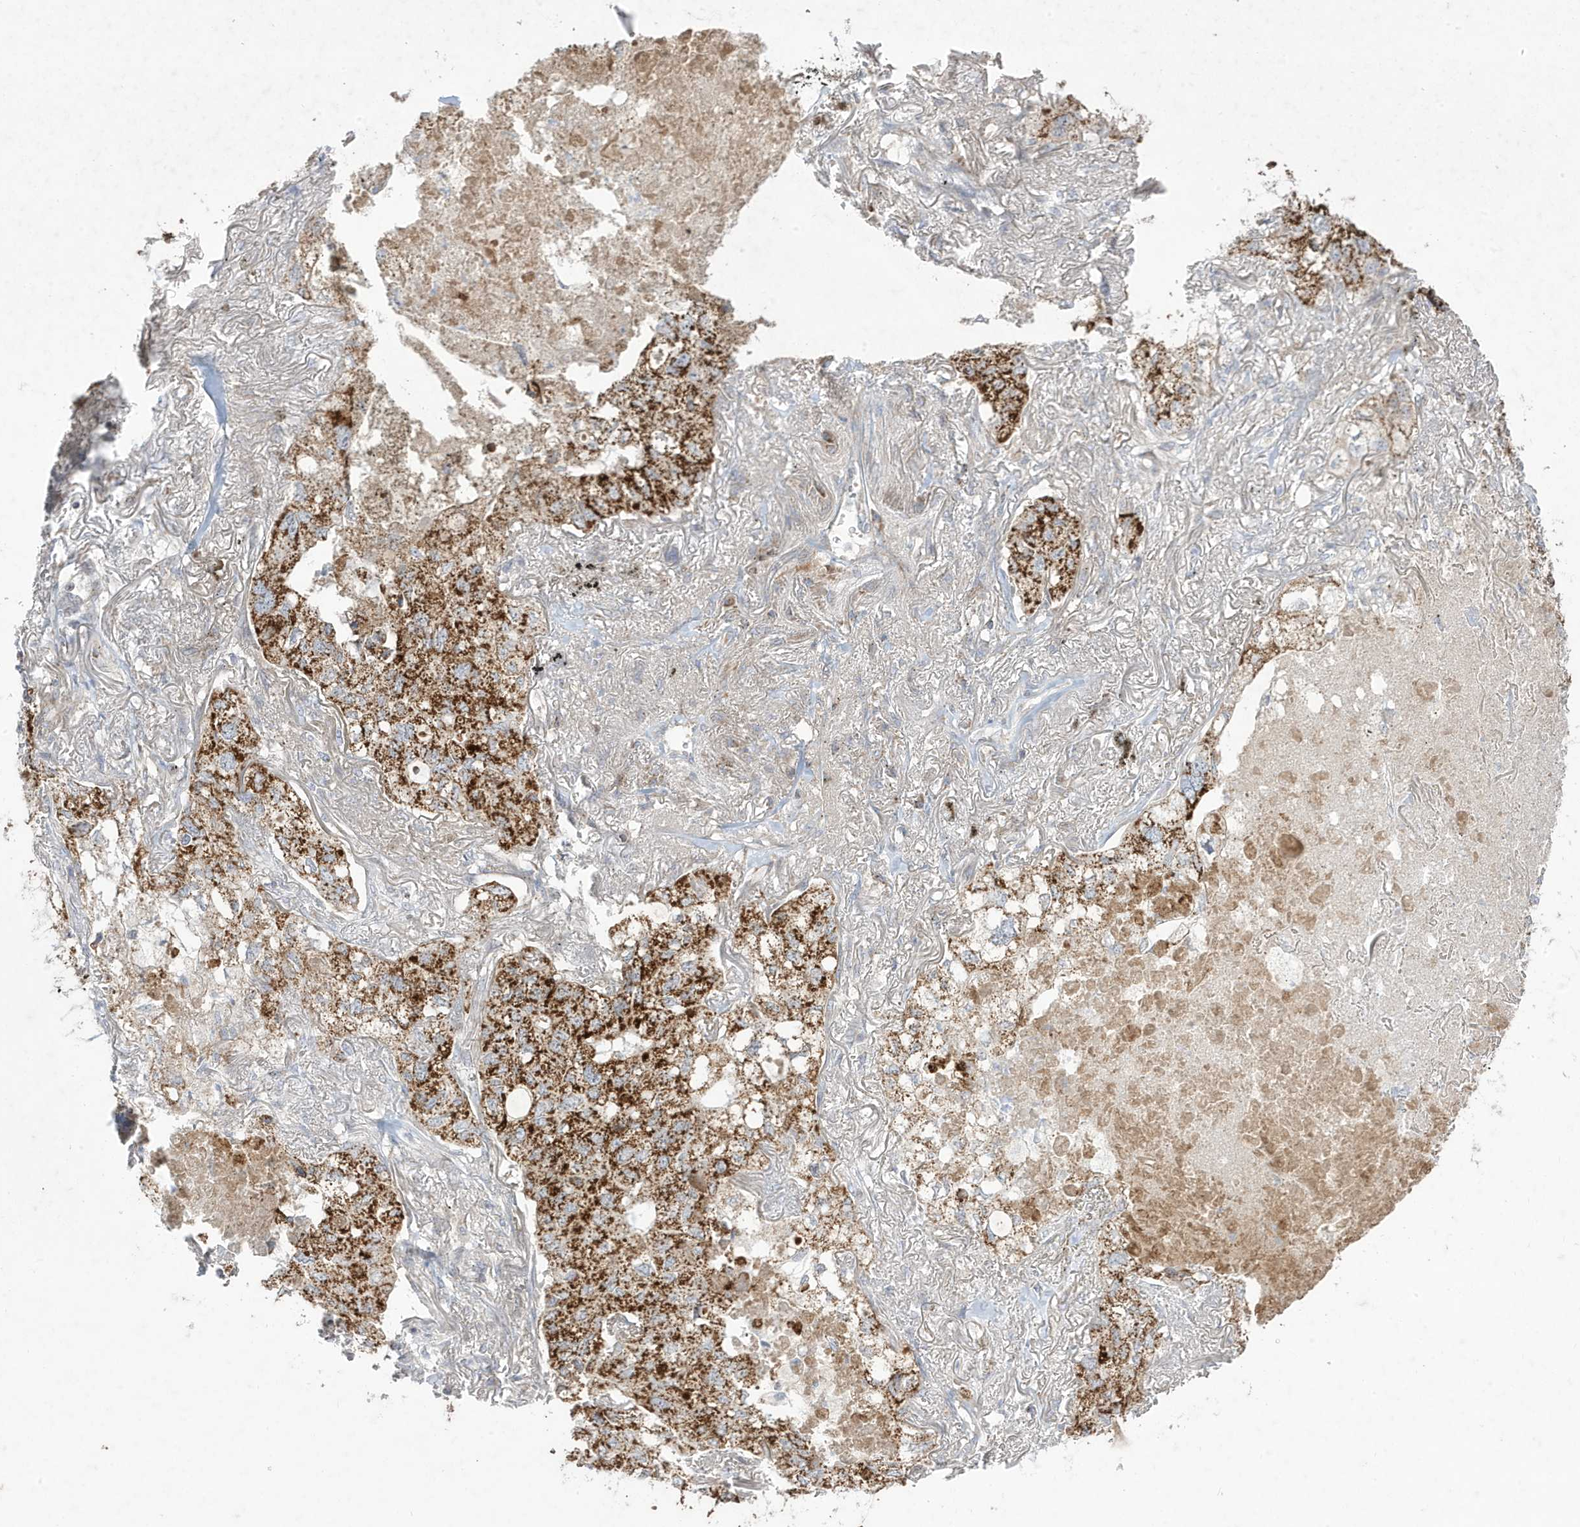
{"staining": {"intensity": "strong", "quantity": ">75%", "location": "cytoplasmic/membranous"}, "tissue": "lung cancer", "cell_type": "Tumor cells", "image_type": "cancer", "snomed": [{"axis": "morphology", "description": "Adenocarcinoma, NOS"}, {"axis": "topography", "description": "Lung"}], "caption": "Protein staining exhibits strong cytoplasmic/membranous staining in approximately >75% of tumor cells in lung cancer.", "gene": "ADAMTSL3", "patient": {"sex": "male", "age": 65}}